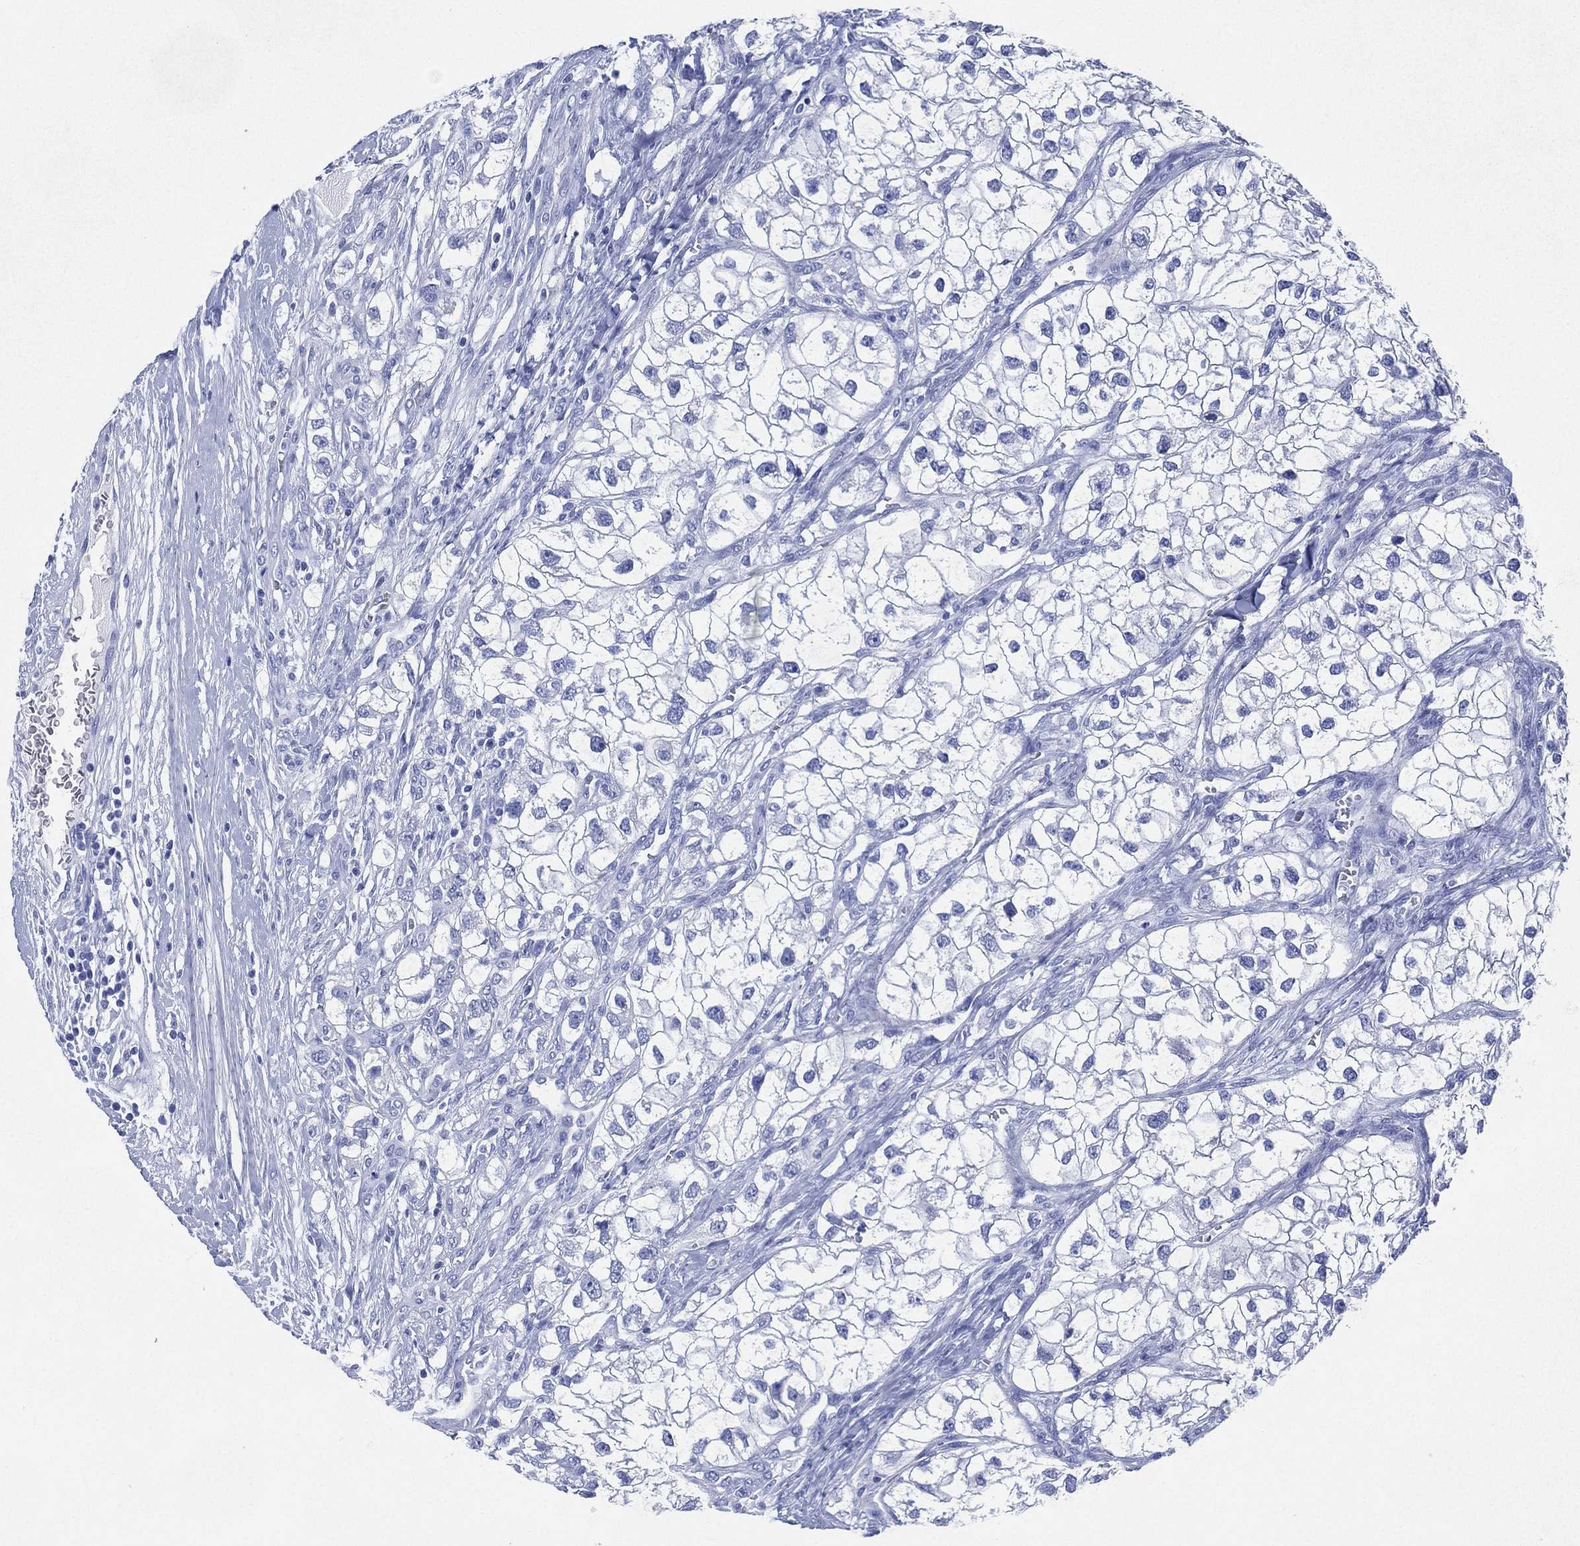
{"staining": {"intensity": "negative", "quantity": "none", "location": "none"}, "tissue": "renal cancer", "cell_type": "Tumor cells", "image_type": "cancer", "snomed": [{"axis": "morphology", "description": "Adenocarcinoma, NOS"}, {"axis": "topography", "description": "Kidney"}], "caption": "This micrograph is of renal cancer (adenocarcinoma) stained with IHC to label a protein in brown with the nuclei are counter-stained blue. There is no positivity in tumor cells.", "gene": "SIGLECL1", "patient": {"sex": "male", "age": 59}}